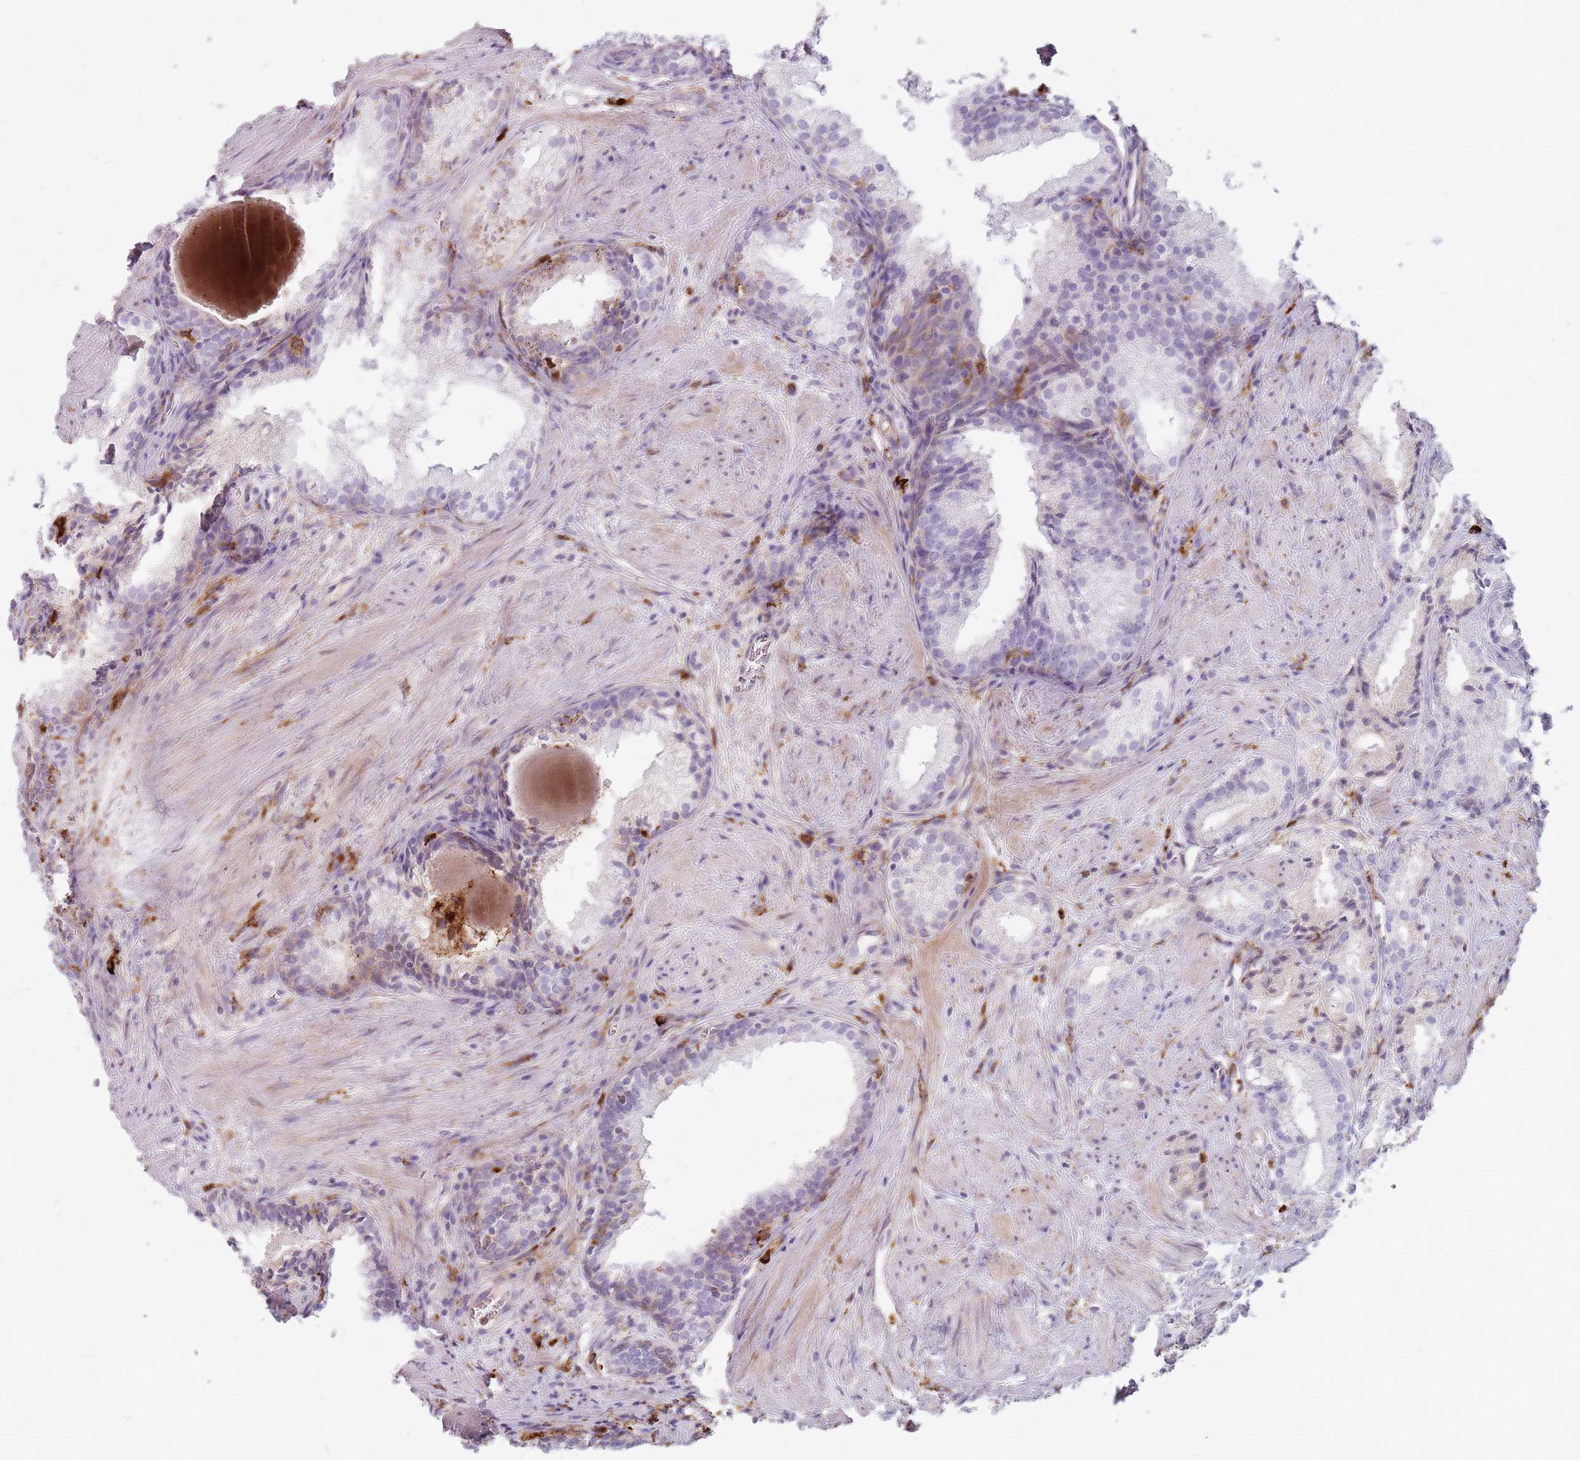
{"staining": {"intensity": "negative", "quantity": "none", "location": "none"}, "tissue": "prostate cancer", "cell_type": "Tumor cells", "image_type": "cancer", "snomed": [{"axis": "morphology", "description": "Adenocarcinoma, Low grade"}, {"axis": "topography", "description": "Prostate"}], "caption": "DAB (3,3'-diaminobenzidine) immunohistochemical staining of prostate cancer displays no significant positivity in tumor cells.", "gene": "COLGALT1", "patient": {"sex": "male", "age": 57}}